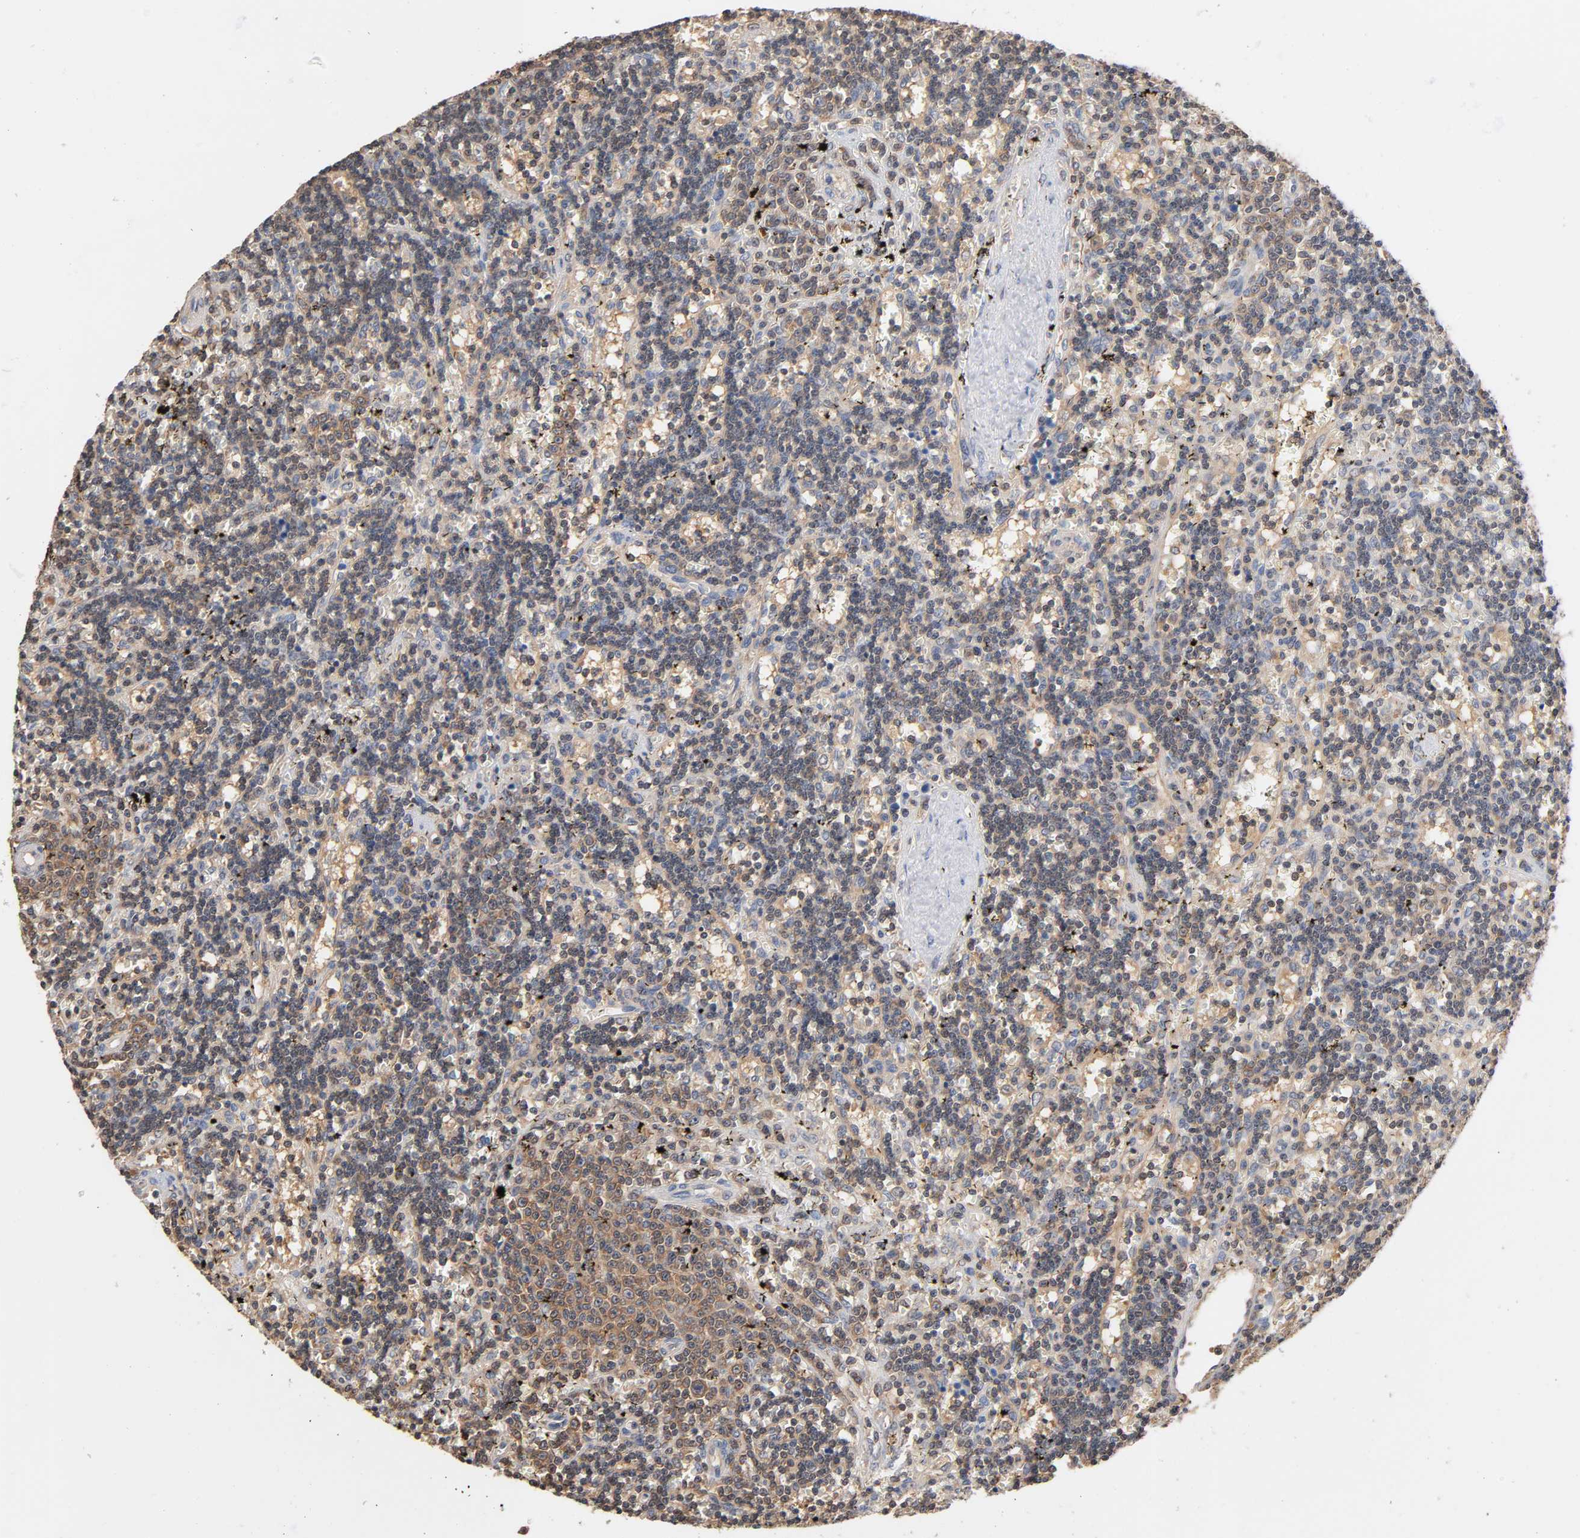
{"staining": {"intensity": "moderate", "quantity": "<25%", "location": "cytoplasmic/membranous"}, "tissue": "lymphoma", "cell_type": "Tumor cells", "image_type": "cancer", "snomed": [{"axis": "morphology", "description": "Malignant lymphoma, non-Hodgkin's type, Low grade"}, {"axis": "topography", "description": "Spleen"}], "caption": "An image of human lymphoma stained for a protein reveals moderate cytoplasmic/membranous brown staining in tumor cells.", "gene": "ALDOA", "patient": {"sex": "male", "age": 60}}